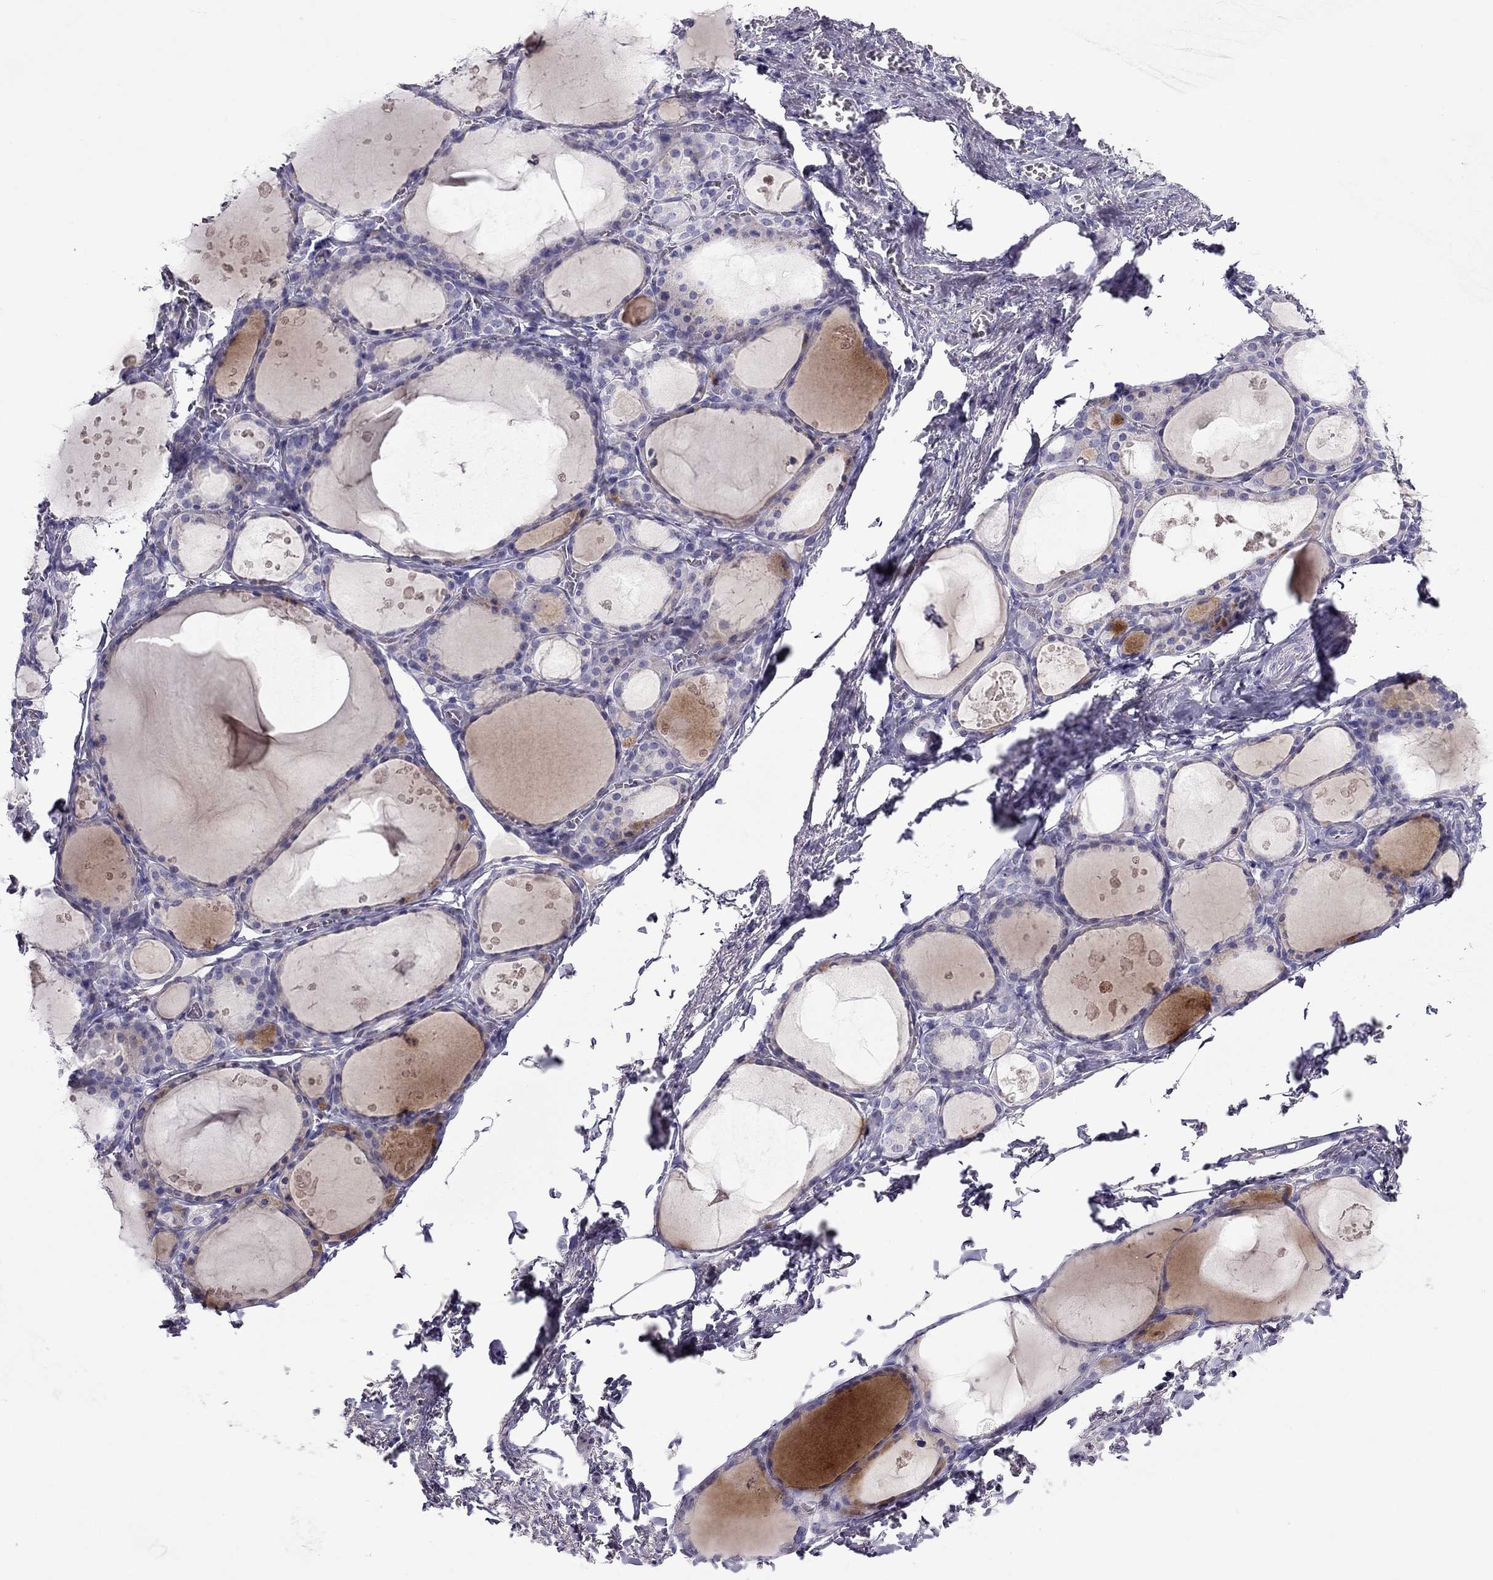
{"staining": {"intensity": "negative", "quantity": "none", "location": "none"}, "tissue": "thyroid gland", "cell_type": "Glandular cells", "image_type": "normal", "snomed": [{"axis": "morphology", "description": "Normal tissue, NOS"}, {"axis": "topography", "description": "Thyroid gland"}], "caption": "Glandular cells show no significant expression in benign thyroid gland. Nuclei are stained in blue.", "gene": "ERC2", "patient": {"sex": "male", "age": 68}}